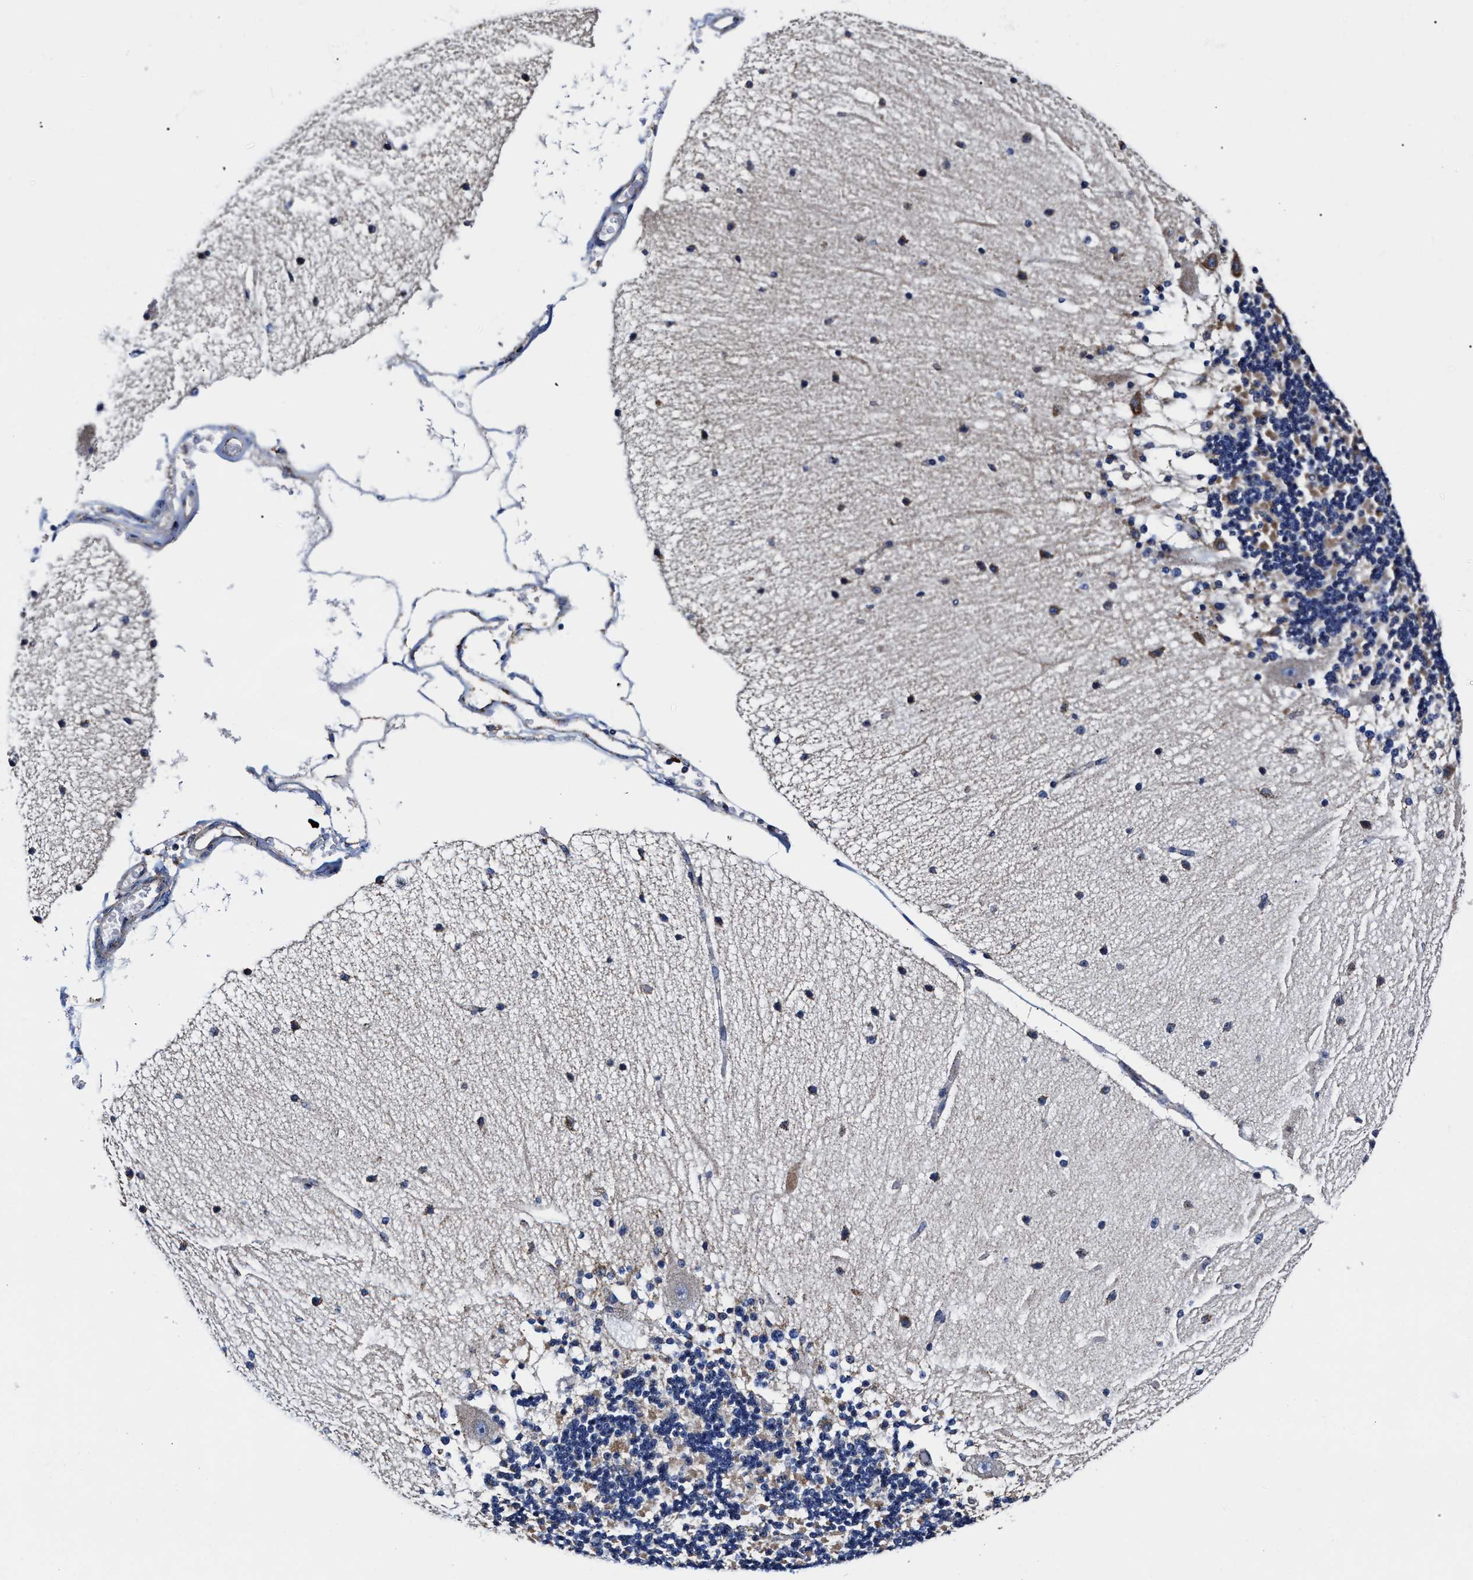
{"staining": {"intensity": "moderate", "quantity": "<25%", "location": "cytoplasmic/membranous"}, "tissue": "cerebellum", "cell_type": "Cells in granular layer", "image_type": "normal", "snomed": [{"axis": "morphology", "description": "Normal tissue, NOS"}, {"axis": "topography", "description": "Cerebellum"}], "caption": "Brown immunohistochemical staining in benign cerebellum displays moderate cytoplasmic/membranous positivity in about <25% of cells in granular layer.", "gene": "HINT2", "patient": {"sex": "female", "age": 54}}